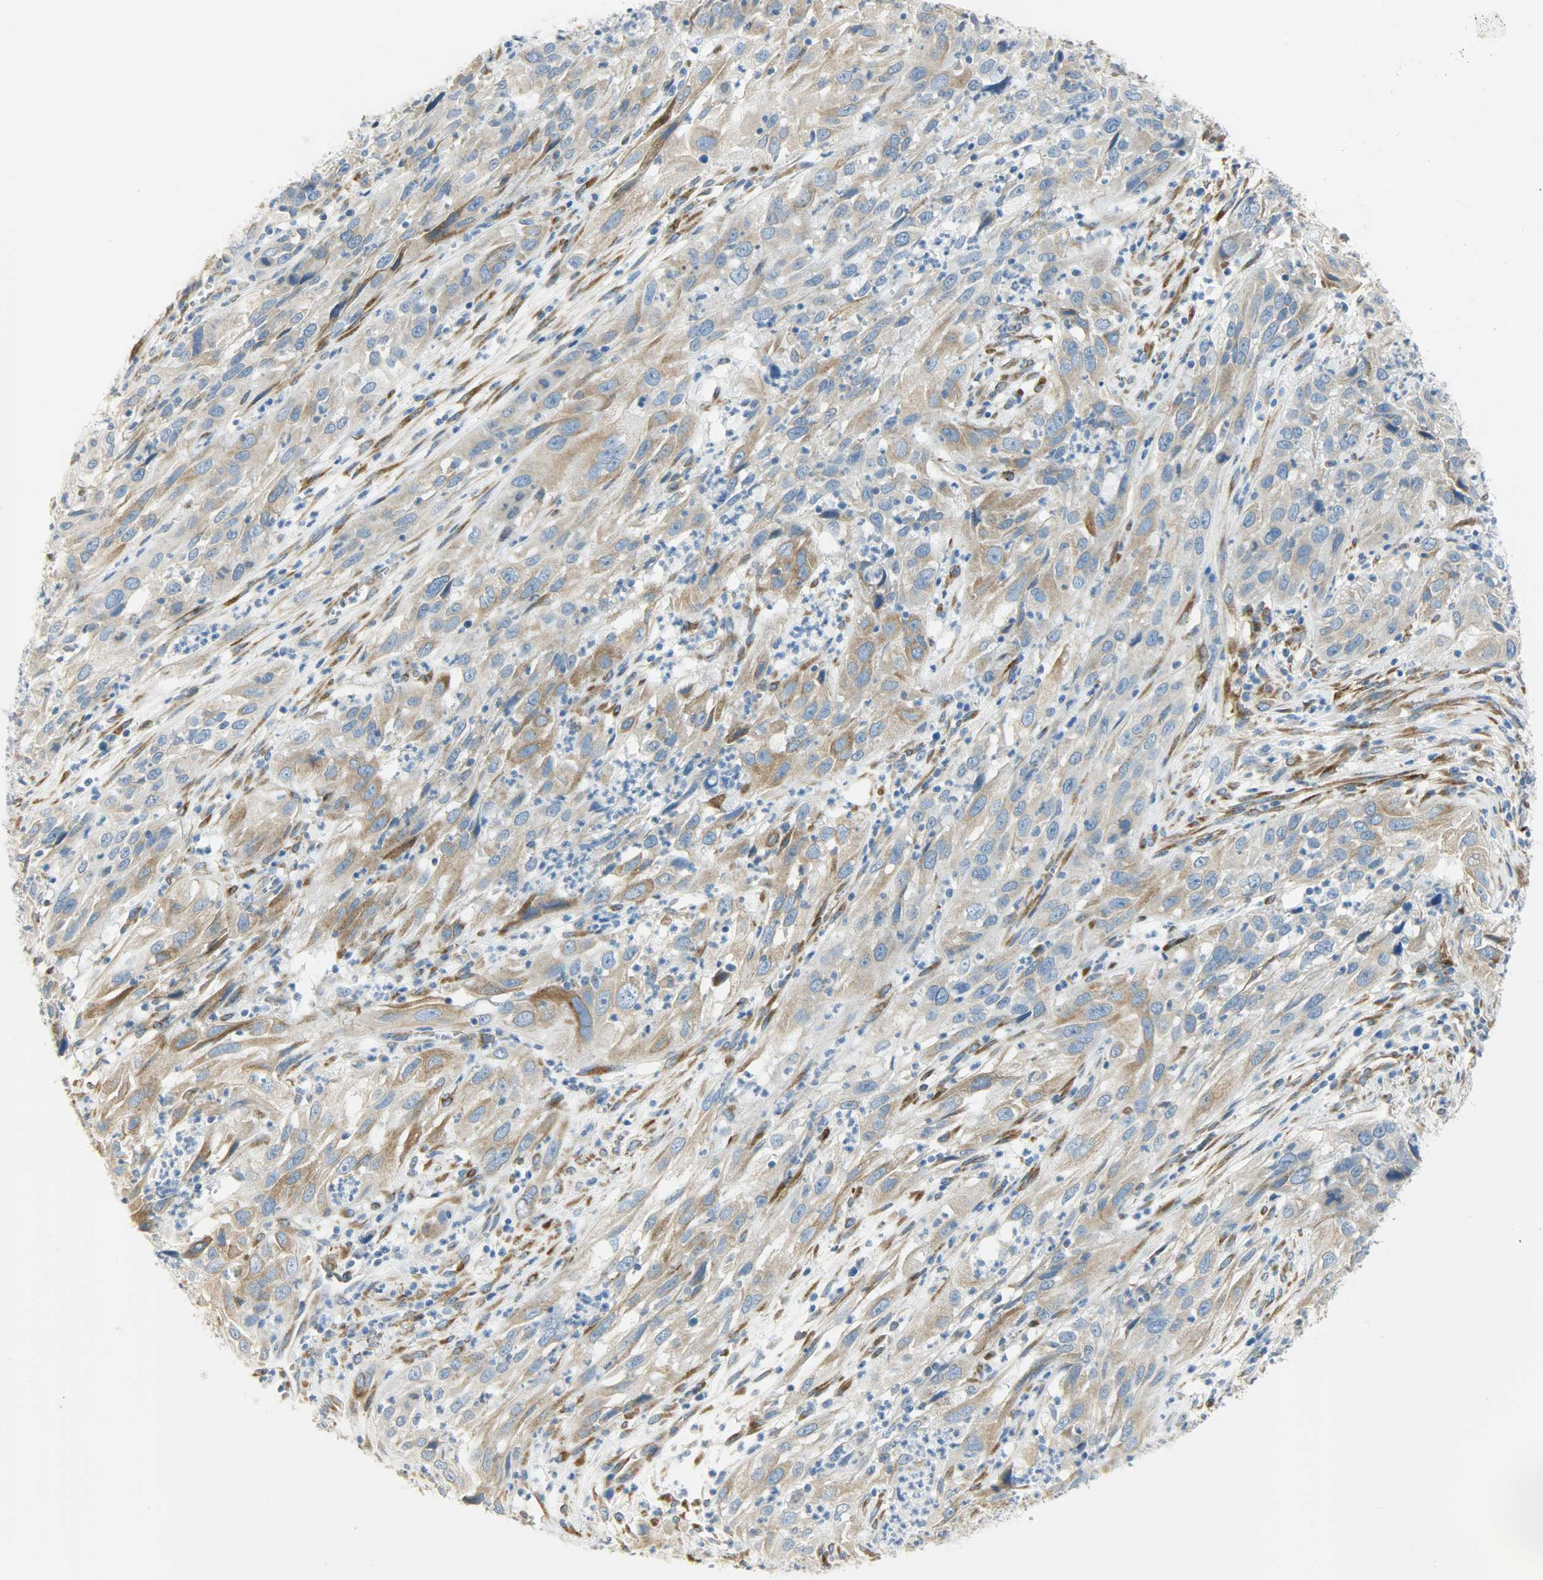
{"staining": {"intensity": "moderate", "quantity": ">75%", "location": "cytoplasmic/membranous"}, "tissue": "cervical cancer", "cell_type": "Tumor cells", "image_type": "cancer", "snomed": [{"axis": "morphology", "description": "Squamous cell carcinoma, NOS"}, {"axis": "topography", "description": "Cervix"}], "caption": "Immunohistochemical staining of human cervical cancer (squamous cell carcinoma) displays medium levels of moderate cytoplasmic/membranous protein staining in approximately >75% of tumor cells.", "gene": "PKD2", "patient": {"sex": "female", "age": 32}}